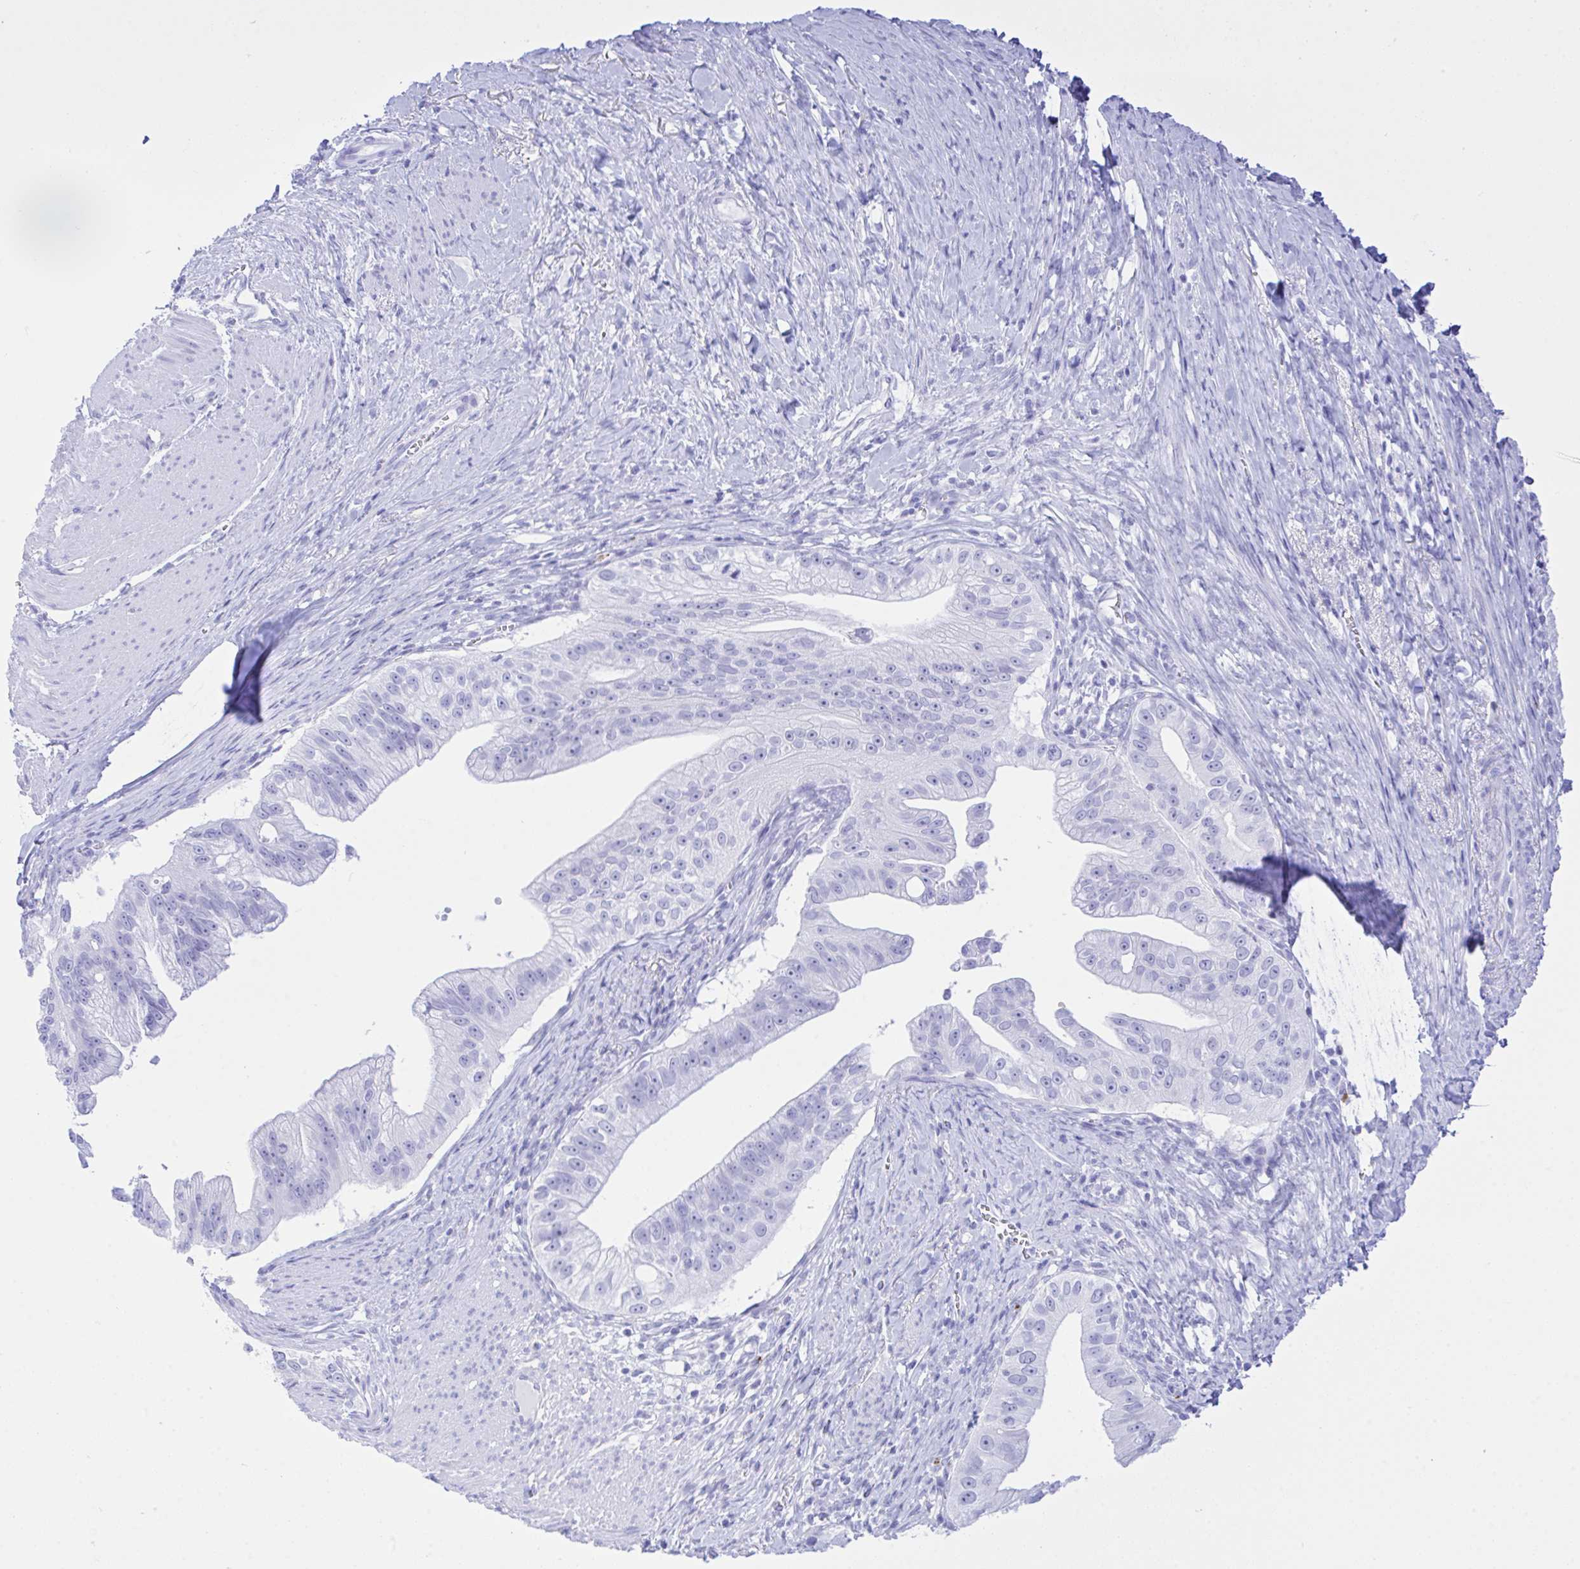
{"staining": {"intensity": "negative", "quantity": "none", "location": "none"}, "tissue": "pancreatic cancer", "cell_type": "Tumor cells", "image_type": "cancer", "snomed": [{"axis": "morphology", "description": "Adenocarcinoma, NOS"}, {"axis": "topography", "description": "Pancreas"}], "caption": "The histopathology image exhibits no significant expression in tumor cells of pancreatic adenocarcinoma.", "gene": "SELENOV", "patient": {"sex": "male", "age": 70}}